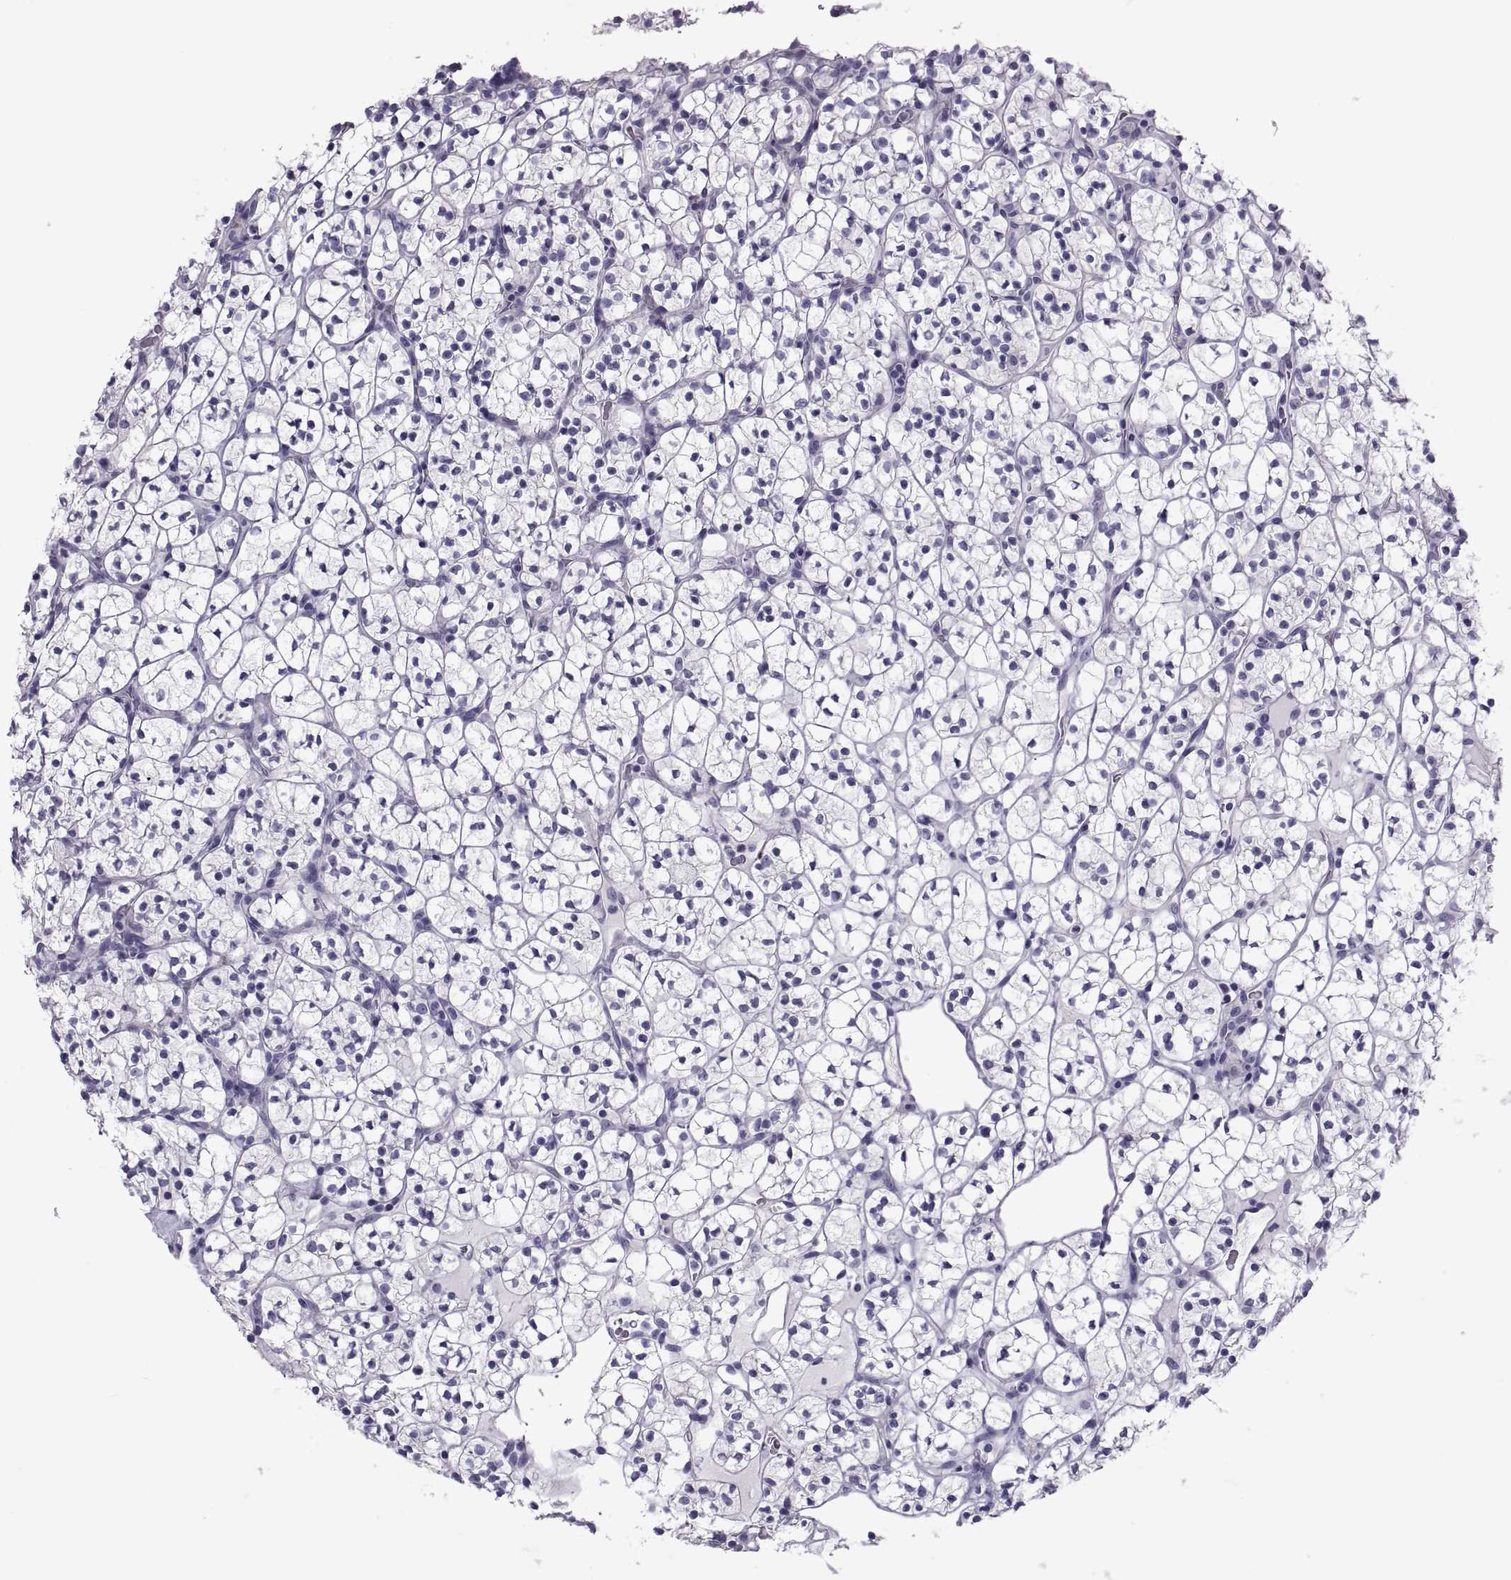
{"staining": {"intensity": "negative", "quantity": "none", "location": "none"}, "tissue": "renal cancer", "cell_type": "Tumor cells", "image_type": "cancer", "snomed": [{"axis": "morphology", "description": "Adenocarcinoma, NOS"}, {"axis": "topography", "description": "Kidney"}], "caption": "Tumor cells are negative for protein expression in human renal cancer (adenocarcinoma).", "gene": "MAGEB1", "patient": {"sex": "female", "age": 89}}